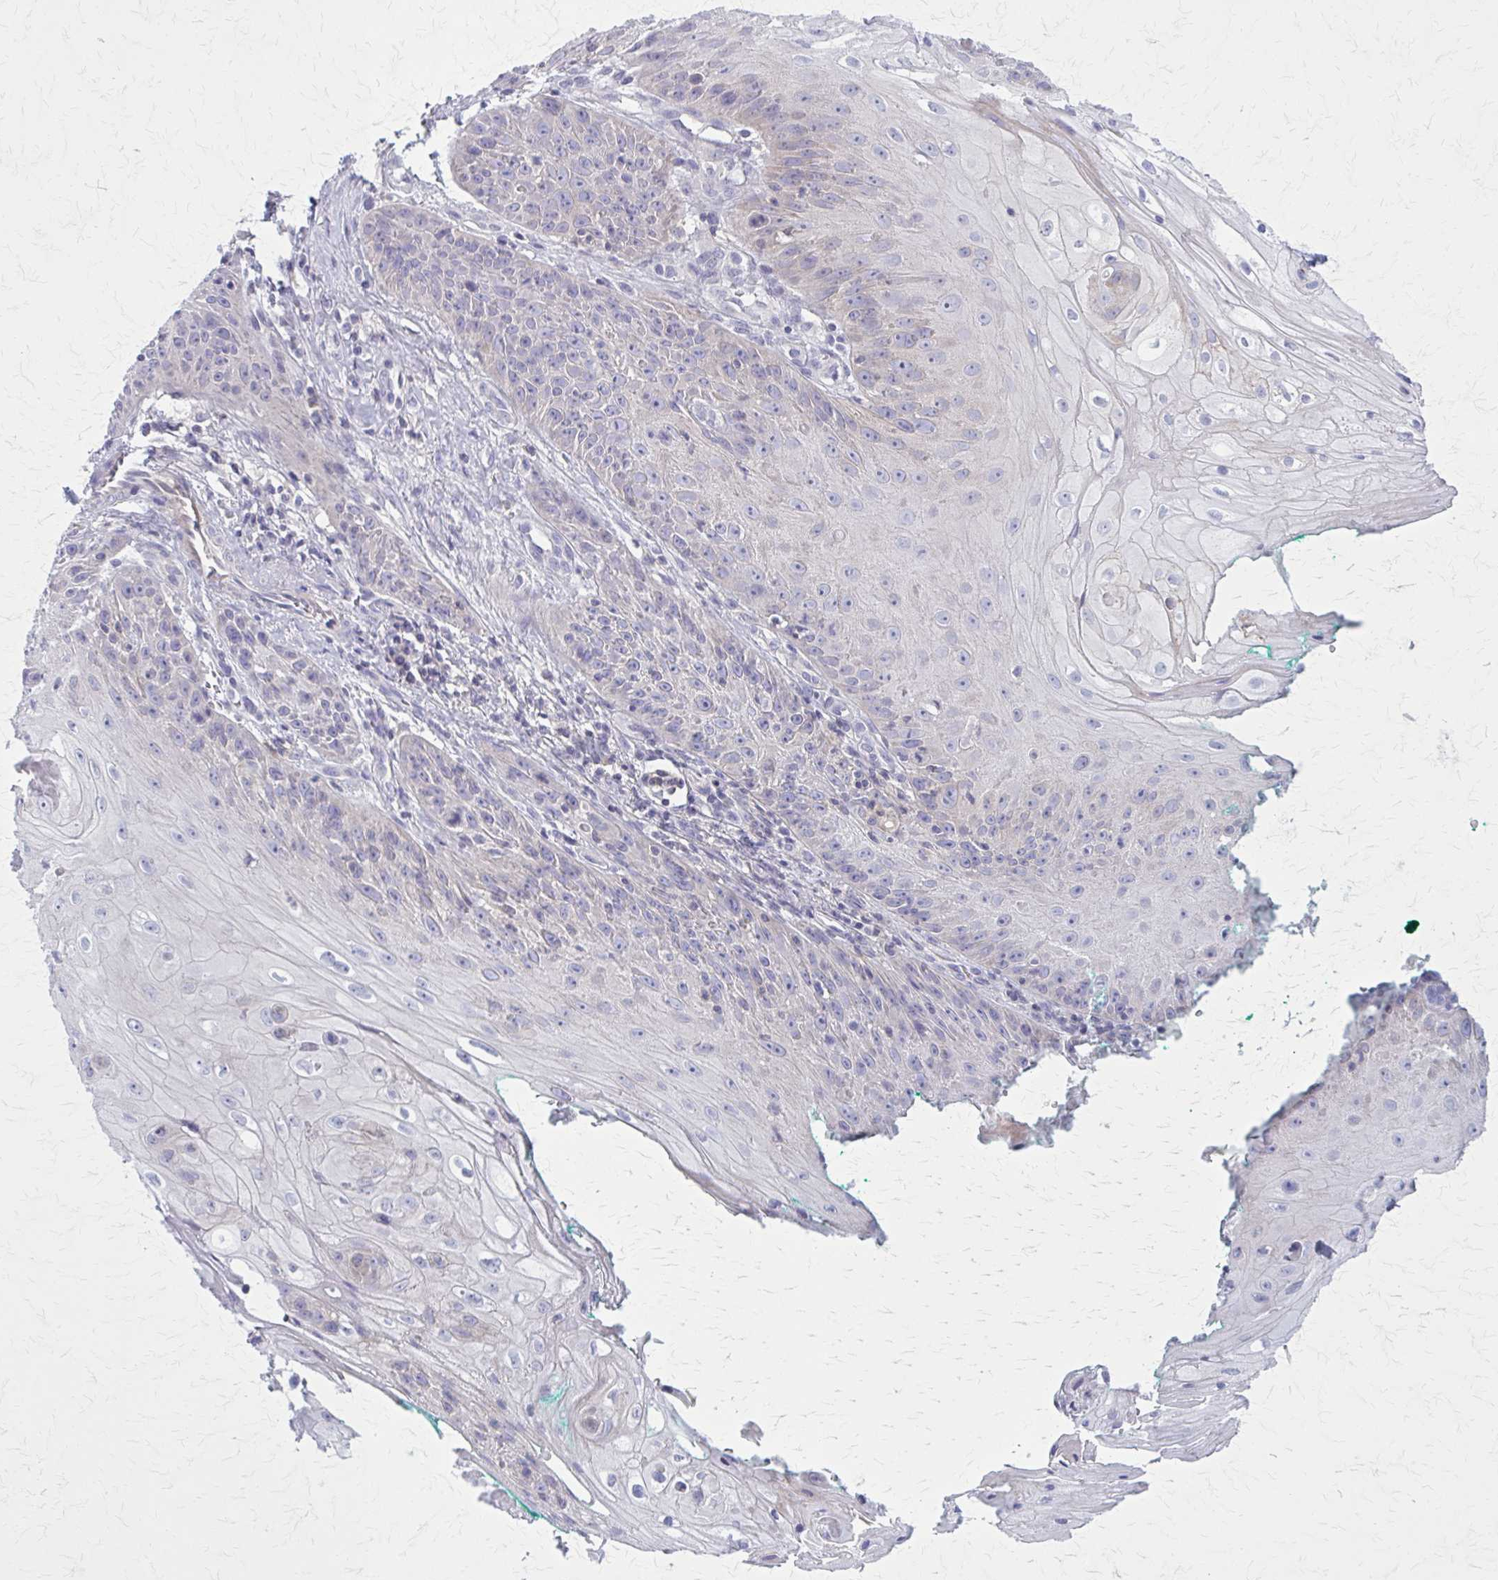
{"staining": {"intensity": "negative", "quantity": "none", "location": "none"}, "tissue": "skin cancer", "cell_type": "Tumor cells", "image_type": "cancer", "snomed": [{"axis": "morphology", "description": "Squamous cell carcinoma, NOS"}, {"axis": "topography", "description": "Skin"}, {"axis": "topography", "description": "Vulva"}], "caption": "The image exhibits no significant staining in tumor cells of skin squamous cell carcinoma. (Stains: DAB IHC with hematoxylin counter stain, Microscopy: brightfield microscopy at high magnification).", "gene": "PITPNM1", "patient": {"sex": "female", "age": 76}}